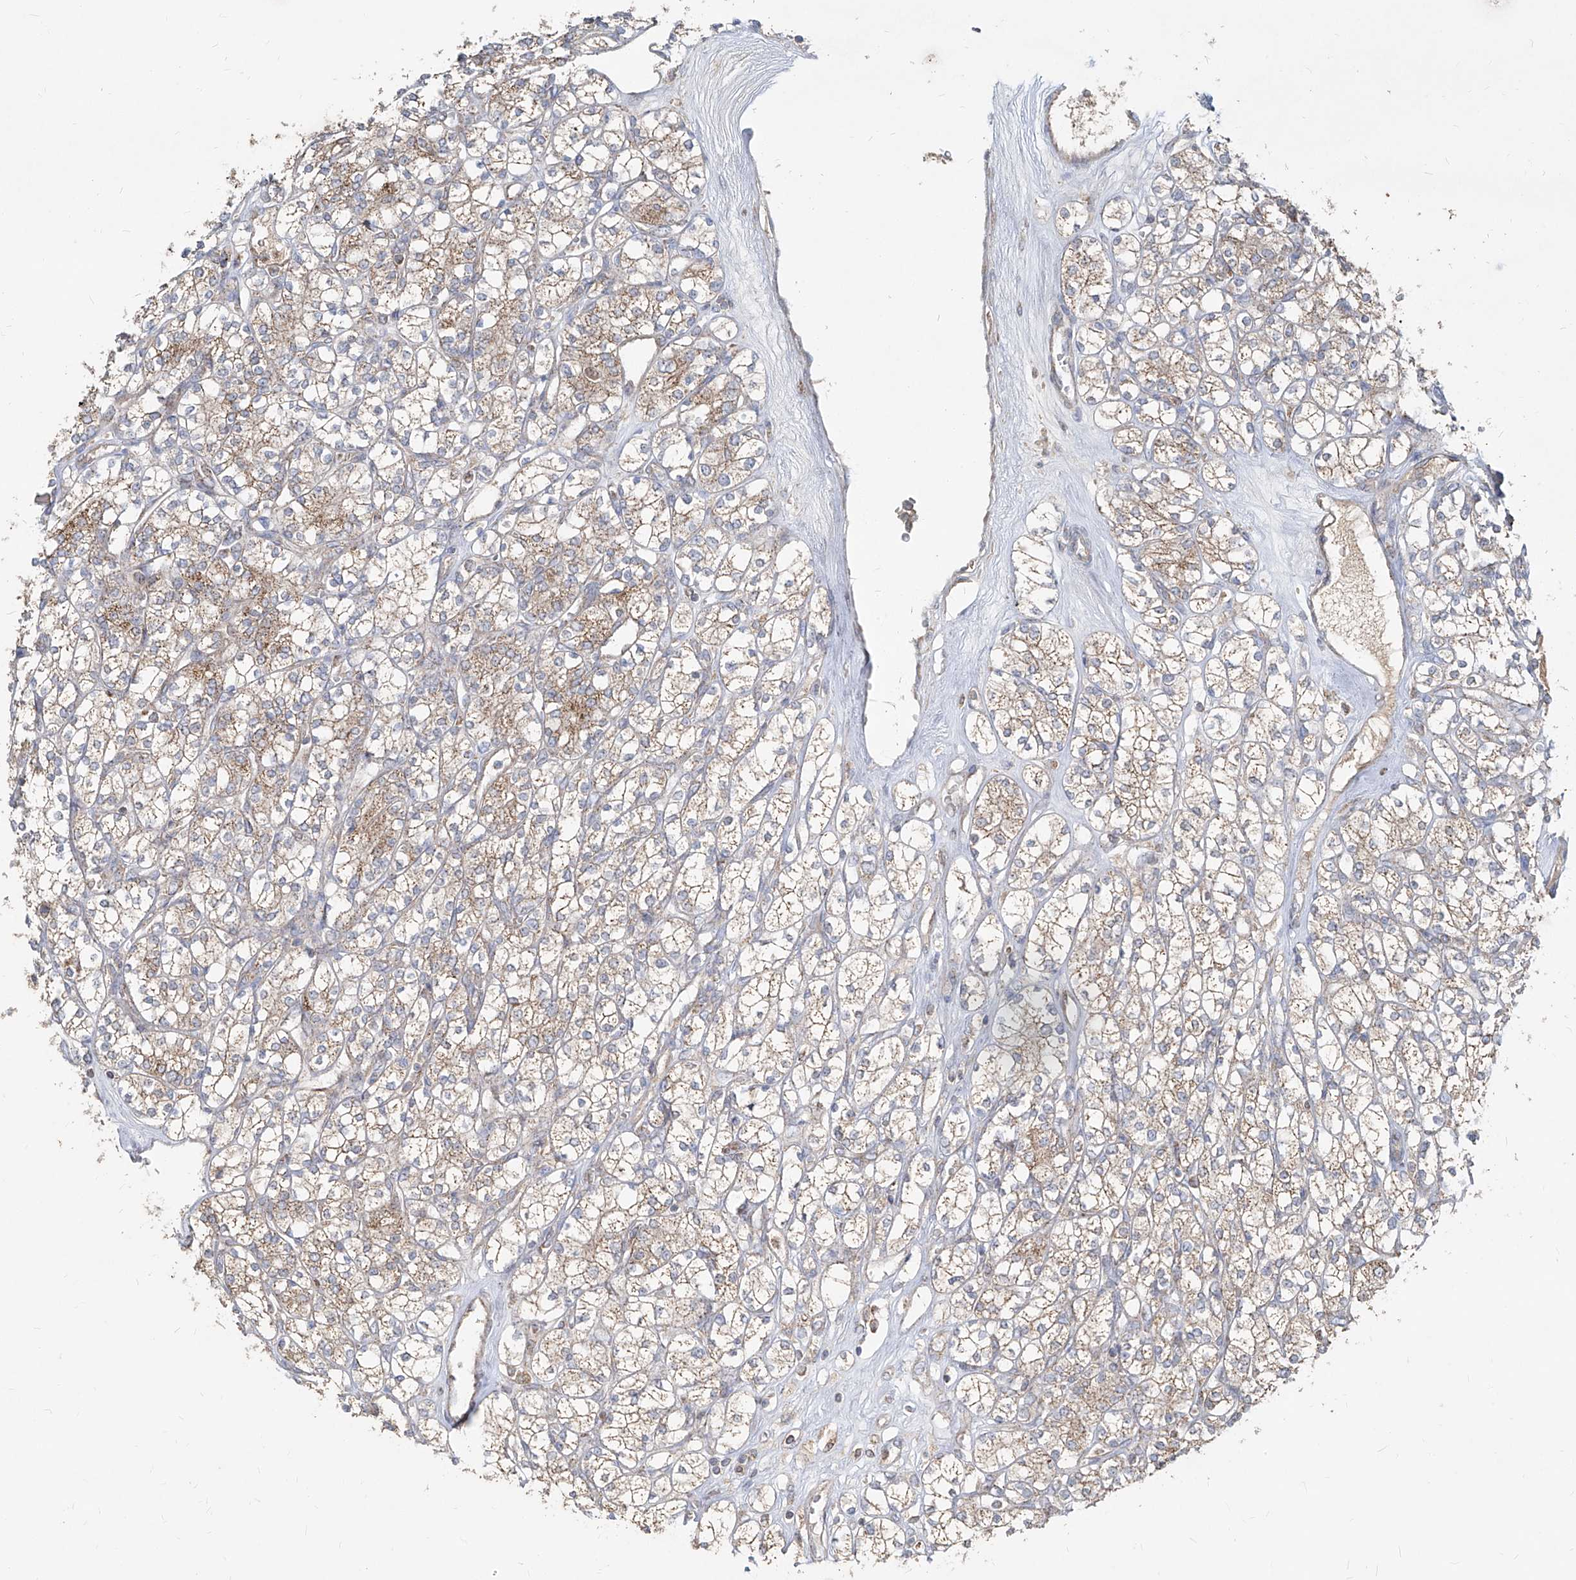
{"staining": {"intensity": "moderate", "quantity": "25%-75%", "location": "cytoplasmic/membranous"}, "tissue": "renal cancer", "cell_type": "Tumor cells", "image_type": "cancer", "snomed": [{"axis": "morphology", "description": "Adenocarcinoma, NOS"}, {"axis": "topography", "description": "Kidney"}], "caption": "Renal cancer stained with DAB (3,3'-diaminobenzidine) immunohistochemistry exhibits medium levels of moderate cytoplasmic/membranous staining in approximately 25%-75% of tumor cells.", "gene": "ABCD3", "patient": {"sex": "male", "age": 77}}